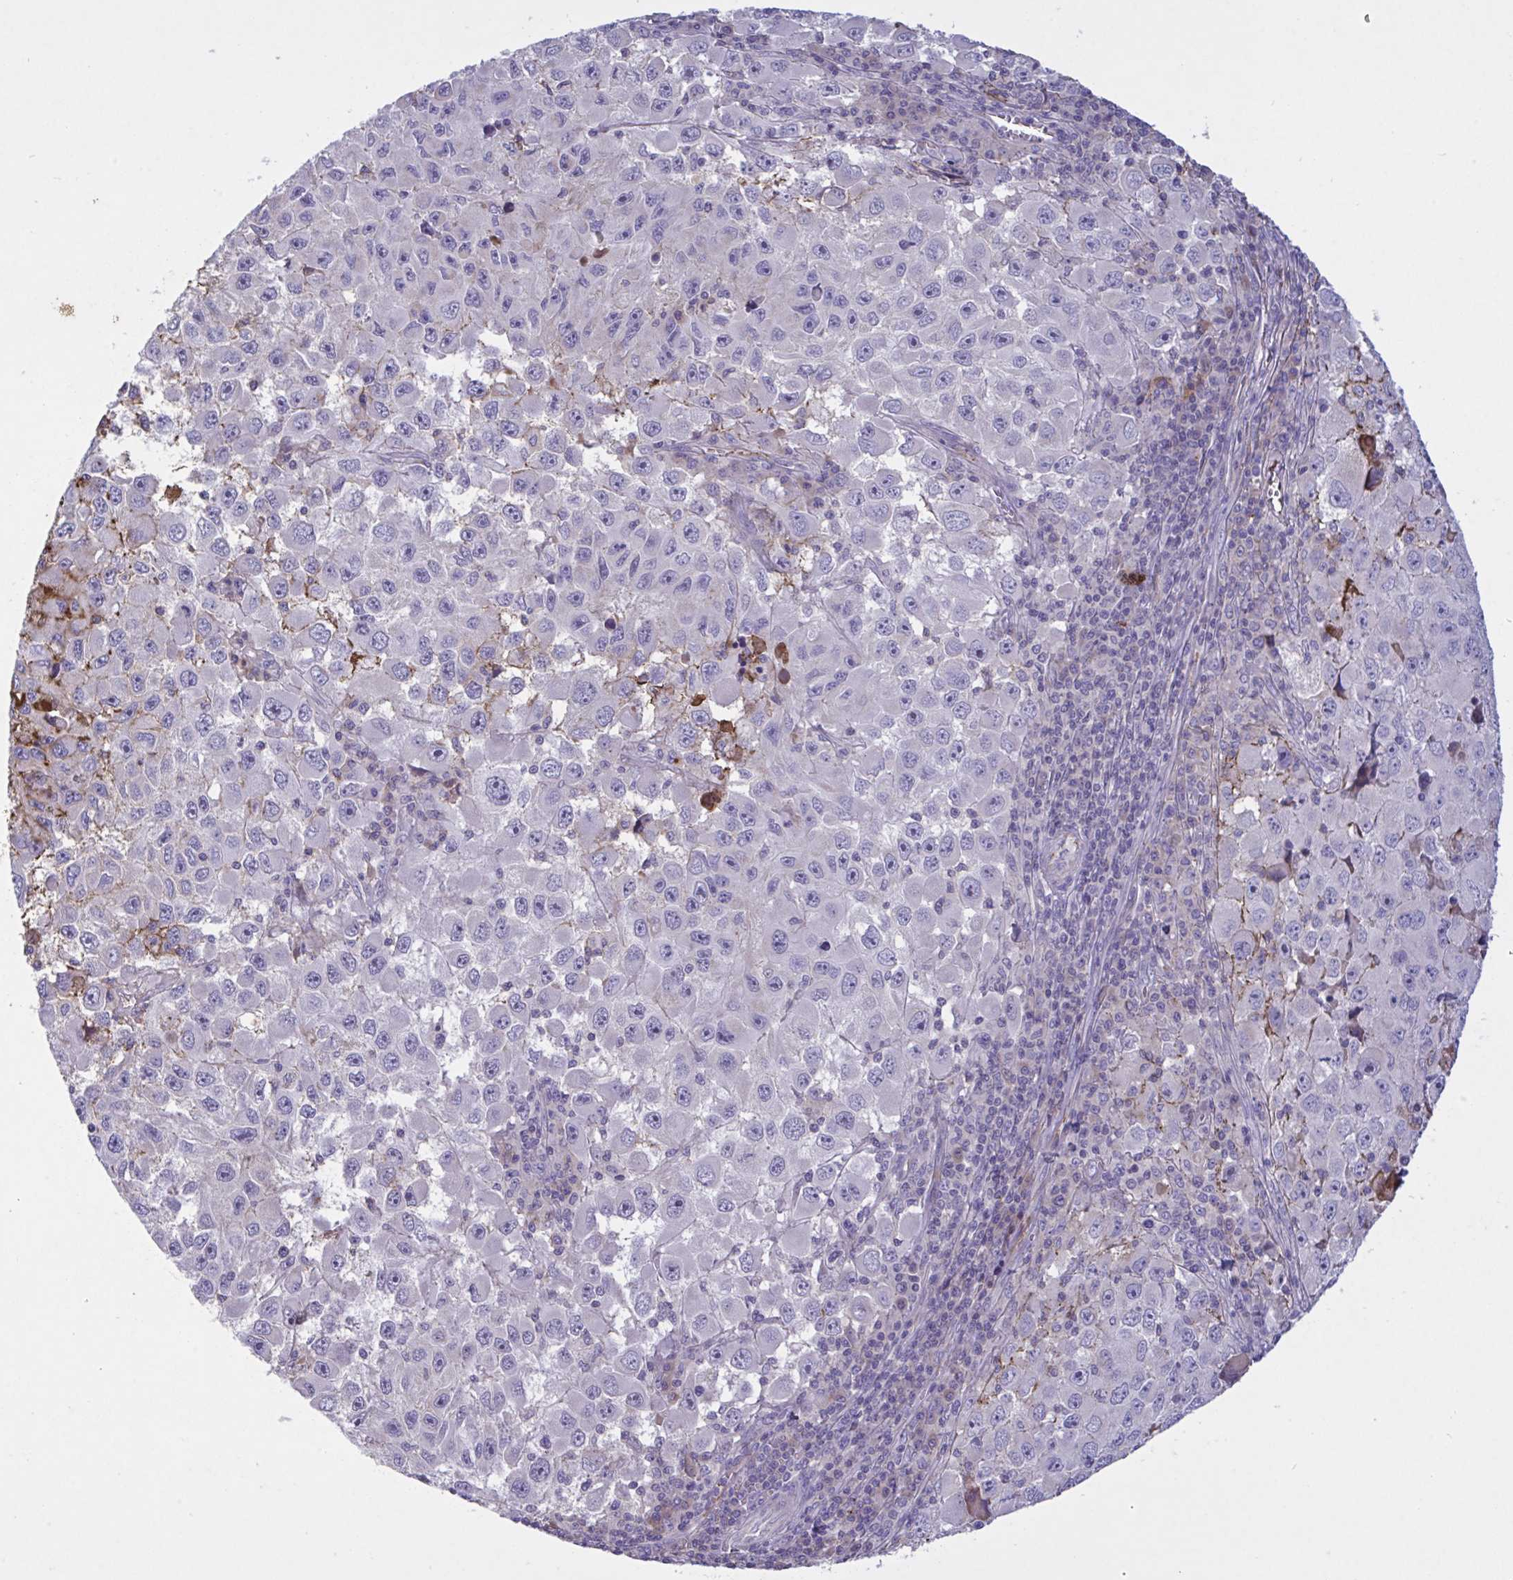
{"staining": {"intensity": "negative", "quantity": "none", "location": "none"}, "tissue": "melanoma", "cell_type": "Tumor cells", "image_type": "cancer", "snomed": [{"axis": "morphology", "description": "Malignant melanoma, Metastatic site"}, {"axis": "topography", "description": "Lymph node"}], "caption": "A photomicrograph of human melanoma is negative for staining in tumor cells. Nuclei are stained in blue.", "gene": "IL1R1", "patient": {"sex": "female", "age": 67}}